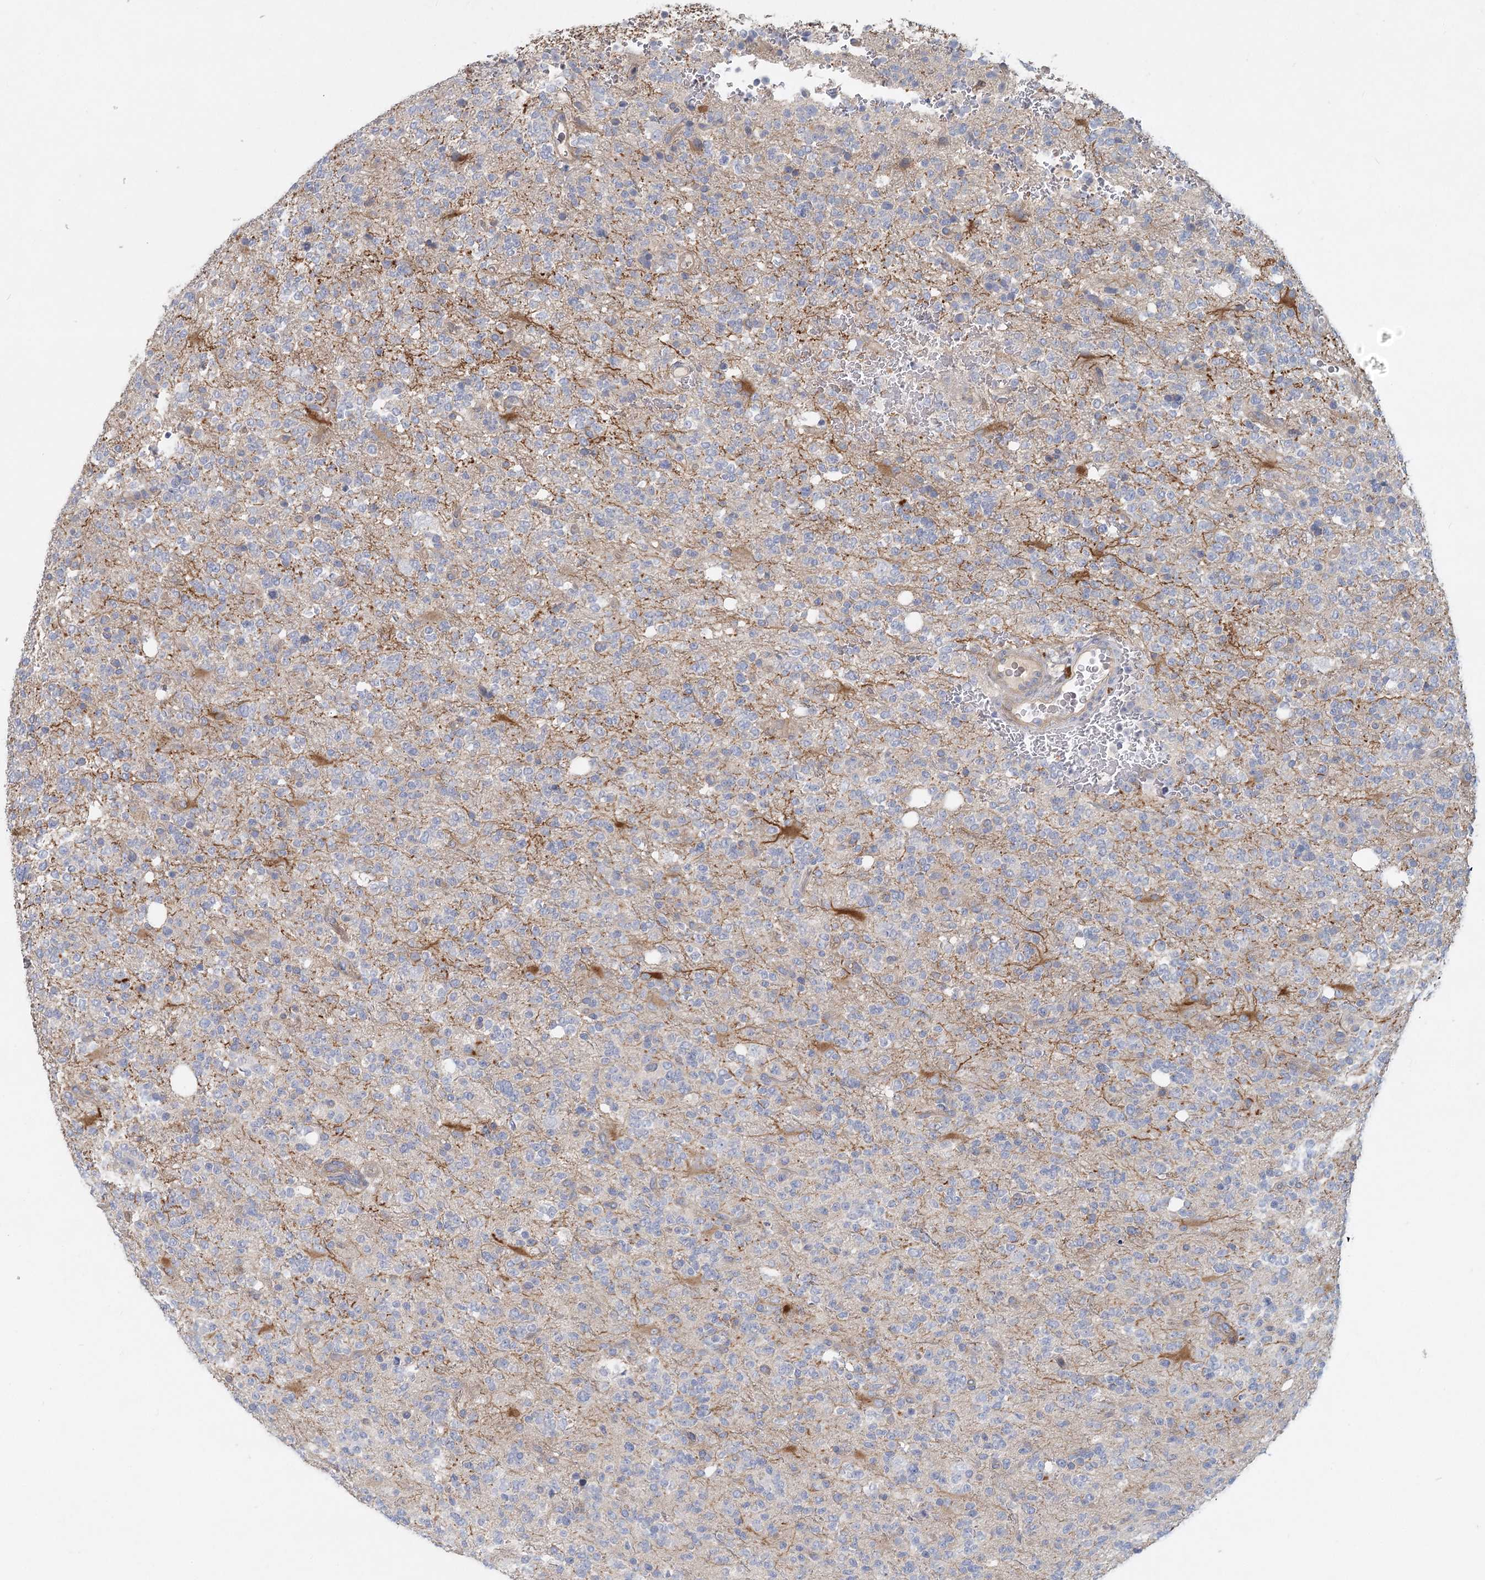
{"staining": {"intensity": "moderate", "quantity": "<25%", "location": "cytoplasmic/membranous"}, "tissue": "glioma", "cell_type": "Tumor cells", "image_type": "cancer", "snomed": [{"axis": "morphology", "description": "Glioma, malignant, High grade"}, {"axis": "topography", "description": "Brain"}], "caption": "A micrograph of glioma stained for a protein exhibits moderate cytoplasmic/membranous brown staining in tumor cells.", "gene": "DNMBP", "patient": {"sex": "female", "age": 62}}